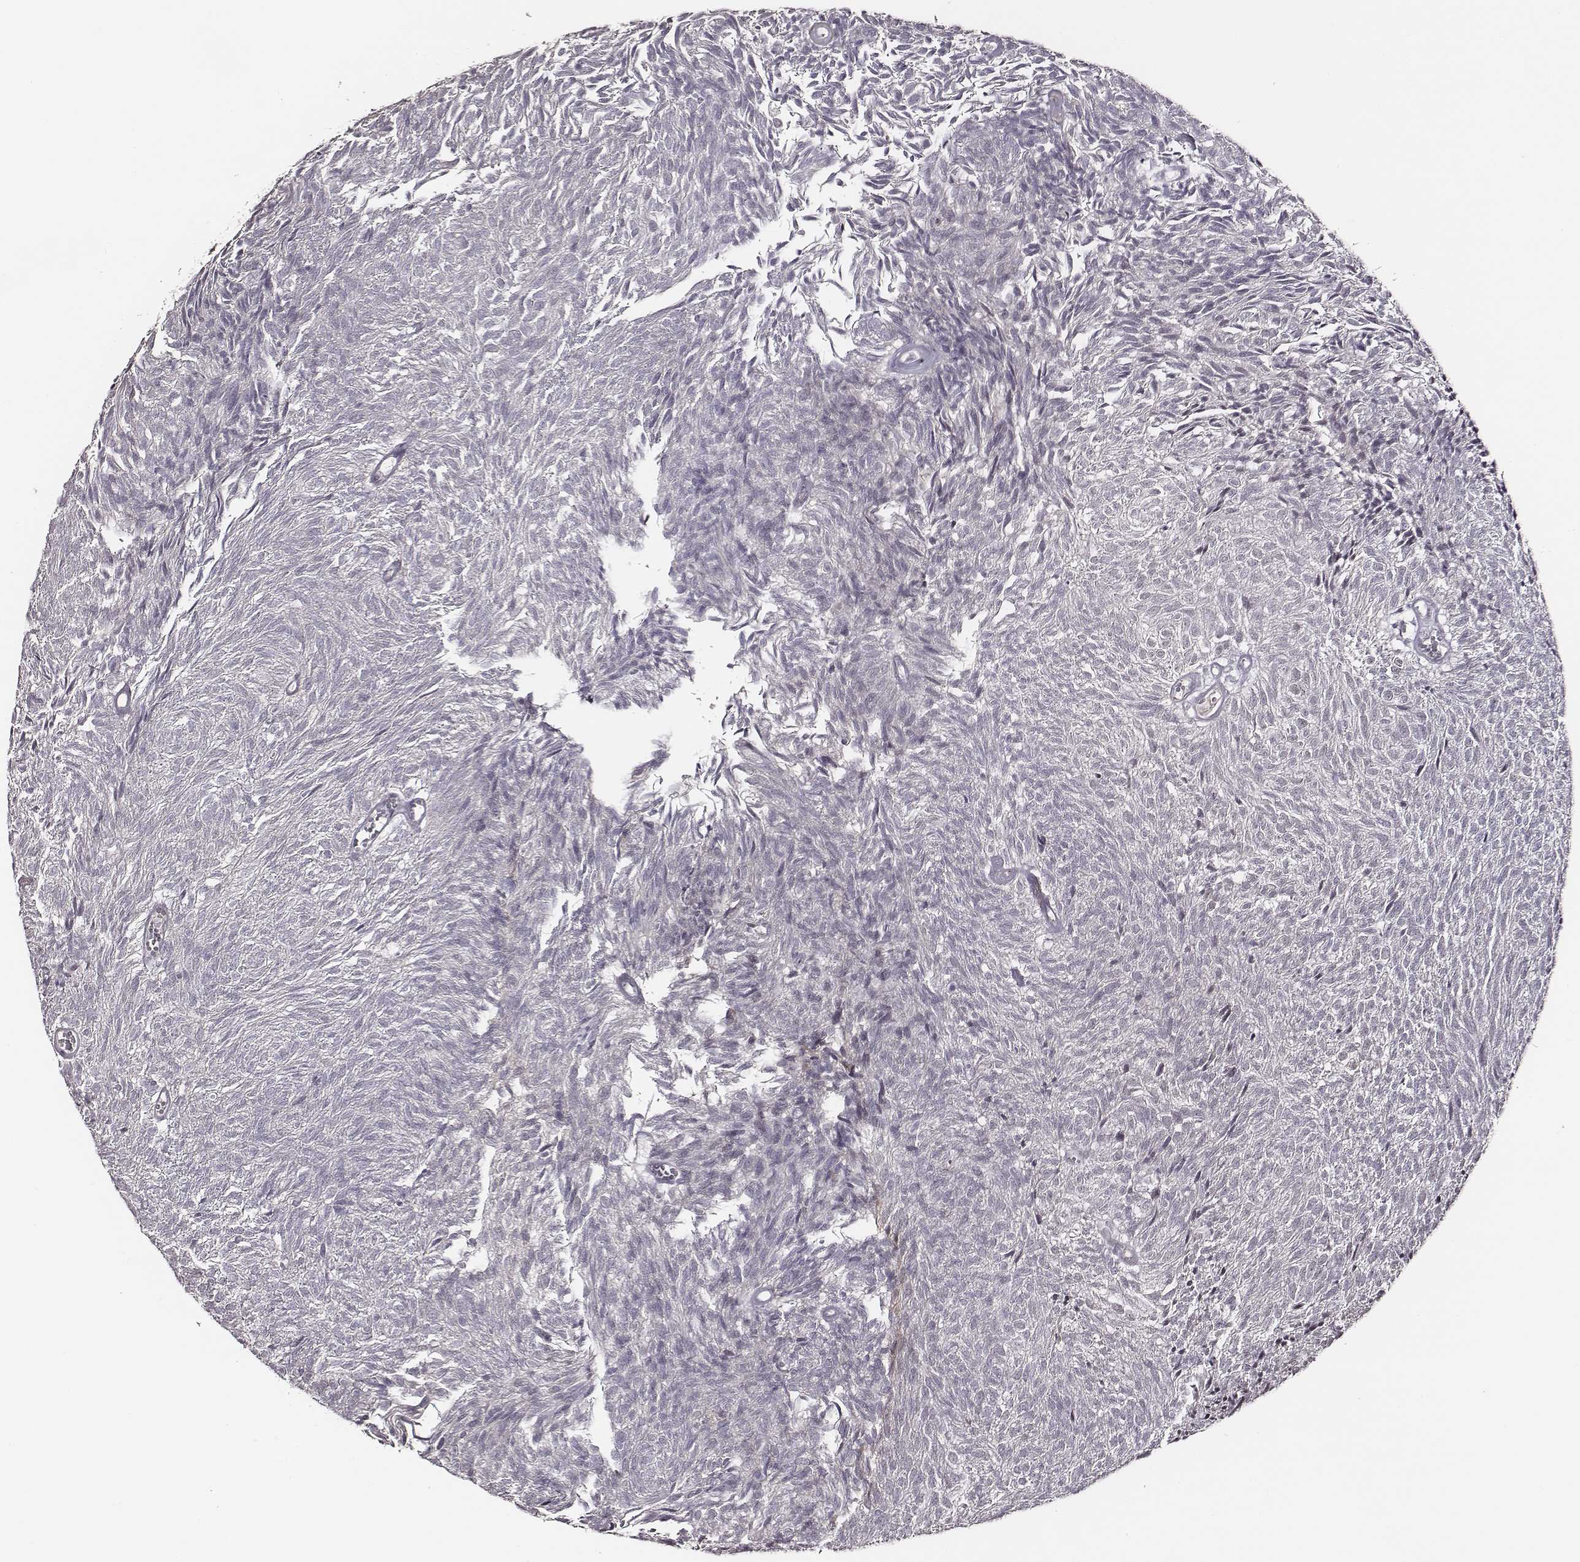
{"staining": {"intensity": "negative", "quantity": "none", "location": "none"}, "tissue": "urothelial cancer", "cell_type": "Tumor cells", "image_type": "cancer", "snomed": [{"axis": "morphology", "description": "Urothelial carcinoma, Low grade"}, {"axis": "topography", "description": "Urinary bladder"}], "caption": "This is an immunohistochemistry photomicrograph of urothelial carcinoma (low-grade). There is no staining in tumor cells.", "gene": "PPARA", "patient": {"sex": "male", "age": 77}}